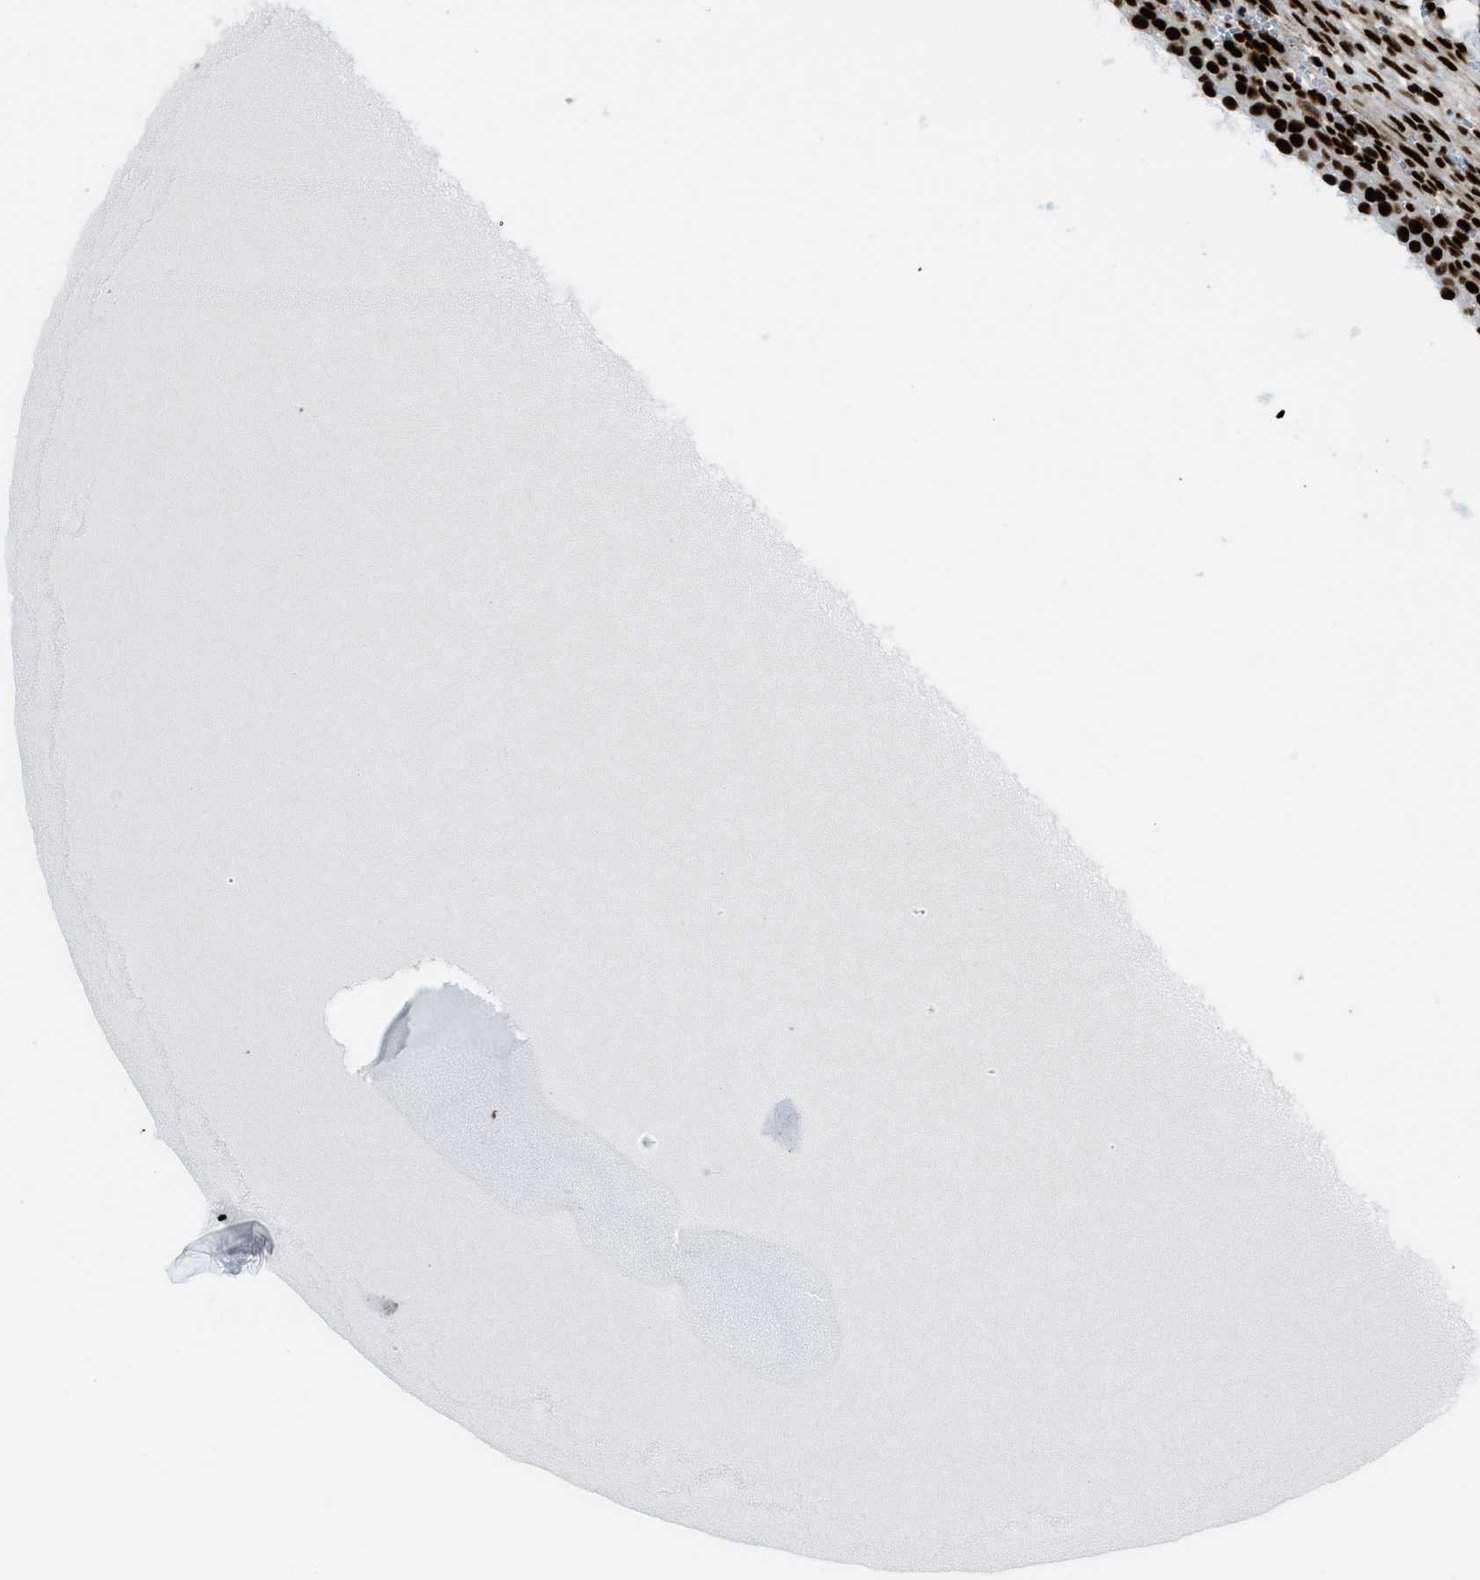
{"staining": {"intensity": "strong", "quantity": ">75%", "location": "nuclear"}, "tissue": "ovary", "cell_type": "Ovarian stroma cells", "image_type": "normal", "snomed": [{"axis": "morphology", "description": "Normal tissue, NOS"}, {"axis": "topography", "description": "Ovary"}], "caption": "Immunohistochemistry image of benign human ovary stained for a protein (brown), which displays high levels of strong nuclear expression in approximately >75% of ovarian stroma cells.", "gene": "ZNF207", "patient": {"sex": "female", "age": 33}}